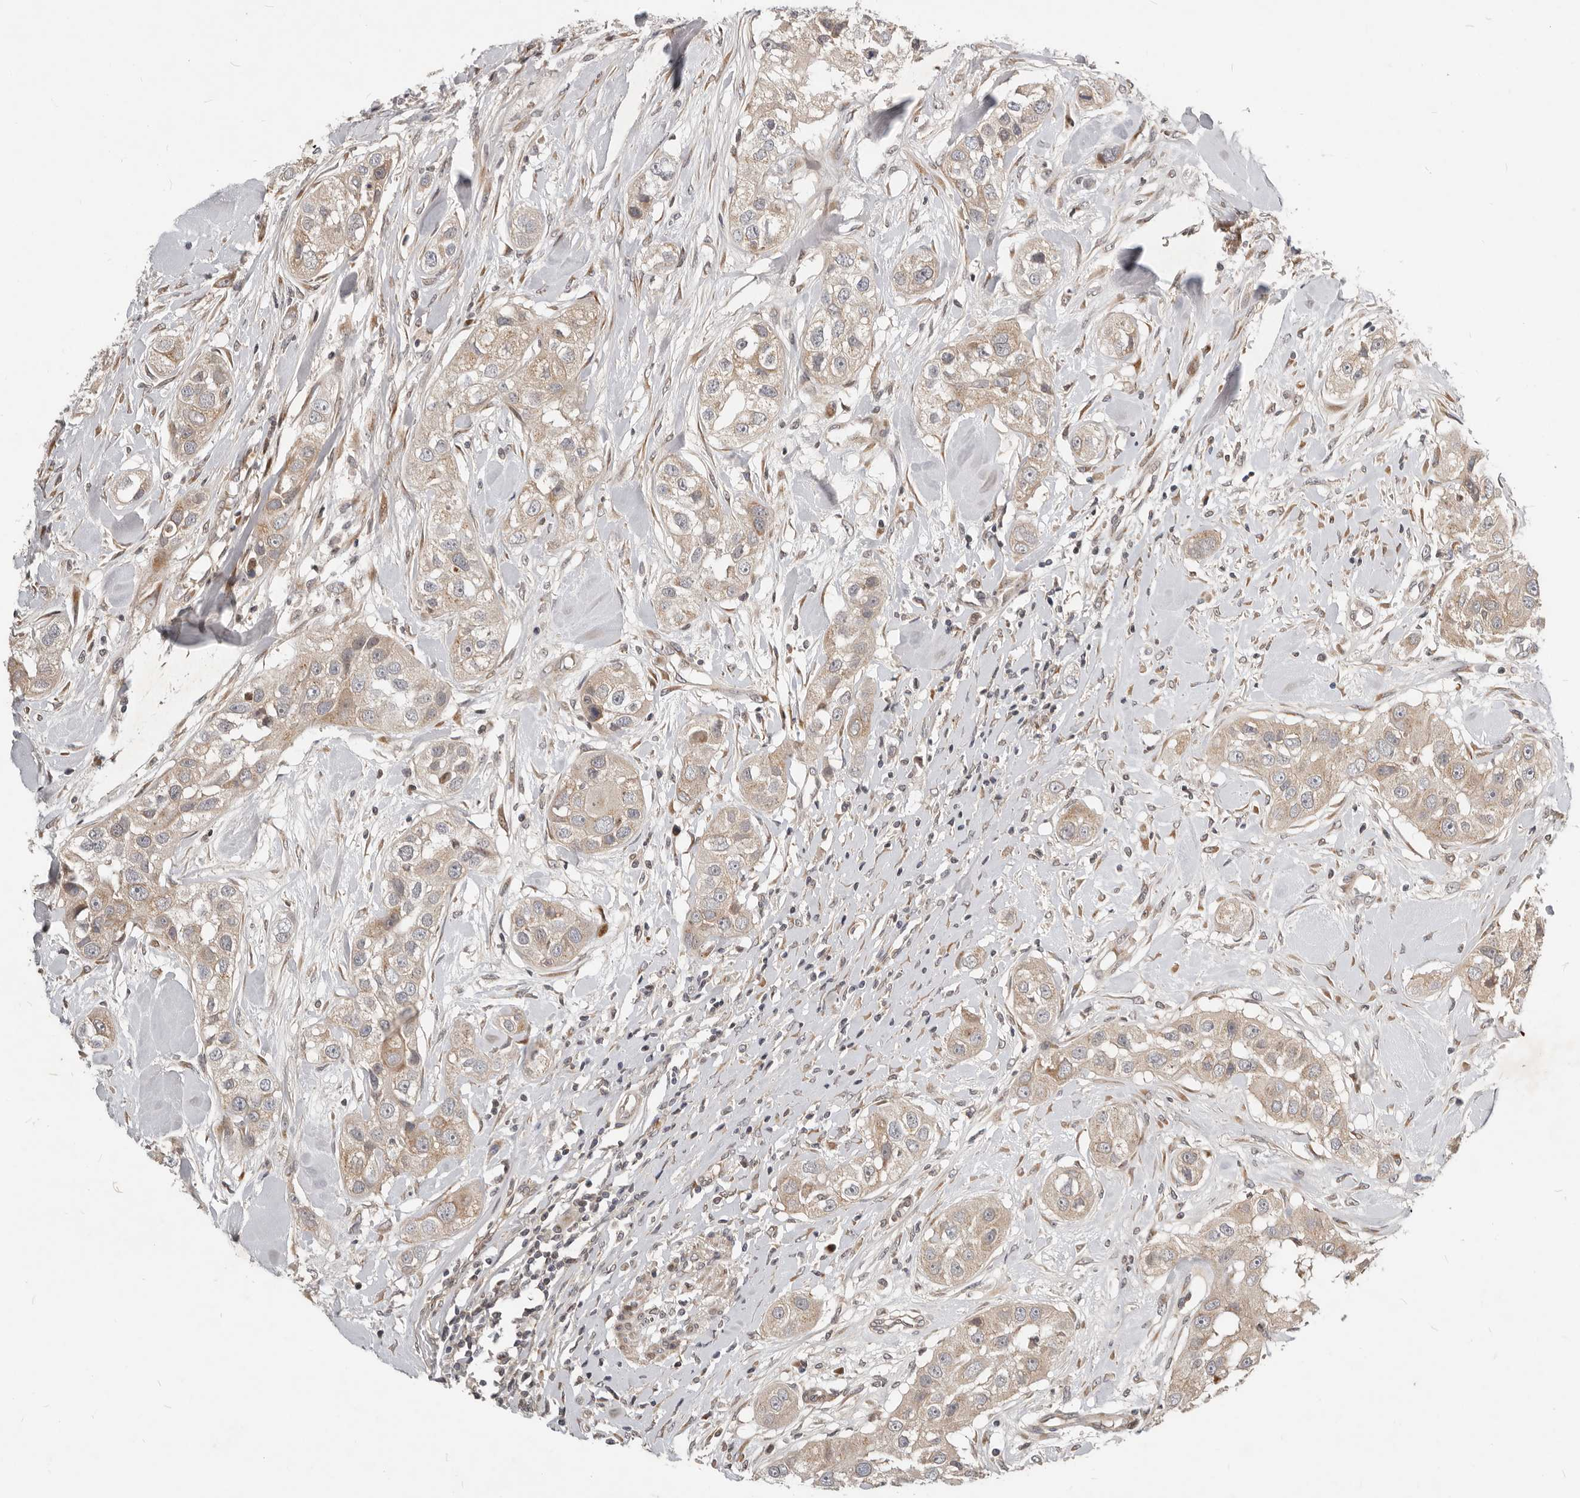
{"staining": {"intensity": "weak", "quantity": ">75%", "location": "cytoplasmic/membranous"}, "tissue": "head and neck cancer", "cell_type": "Tumor cells", "image_type": "cancer", "snomed": [{"axis": "morphology", "description": "Normal tissue, NOS"}, {"axis": "morphology", "description": "Squamous cell carcinoma, NOS"}, {"axis": "topography", "description": "Skeletal muscle"}, {"axis": "topography", "description": "Head-Neck"}], "caption": "This photomicrograph shows immunohistochemistry staining of human squamous cell carcinoma (head and neck), with low weak cytoplasmic/membranous staining in about >75% of tumor cells.", "gene": "NPY4R", "patient": {"sex": "male", "age": 51}}